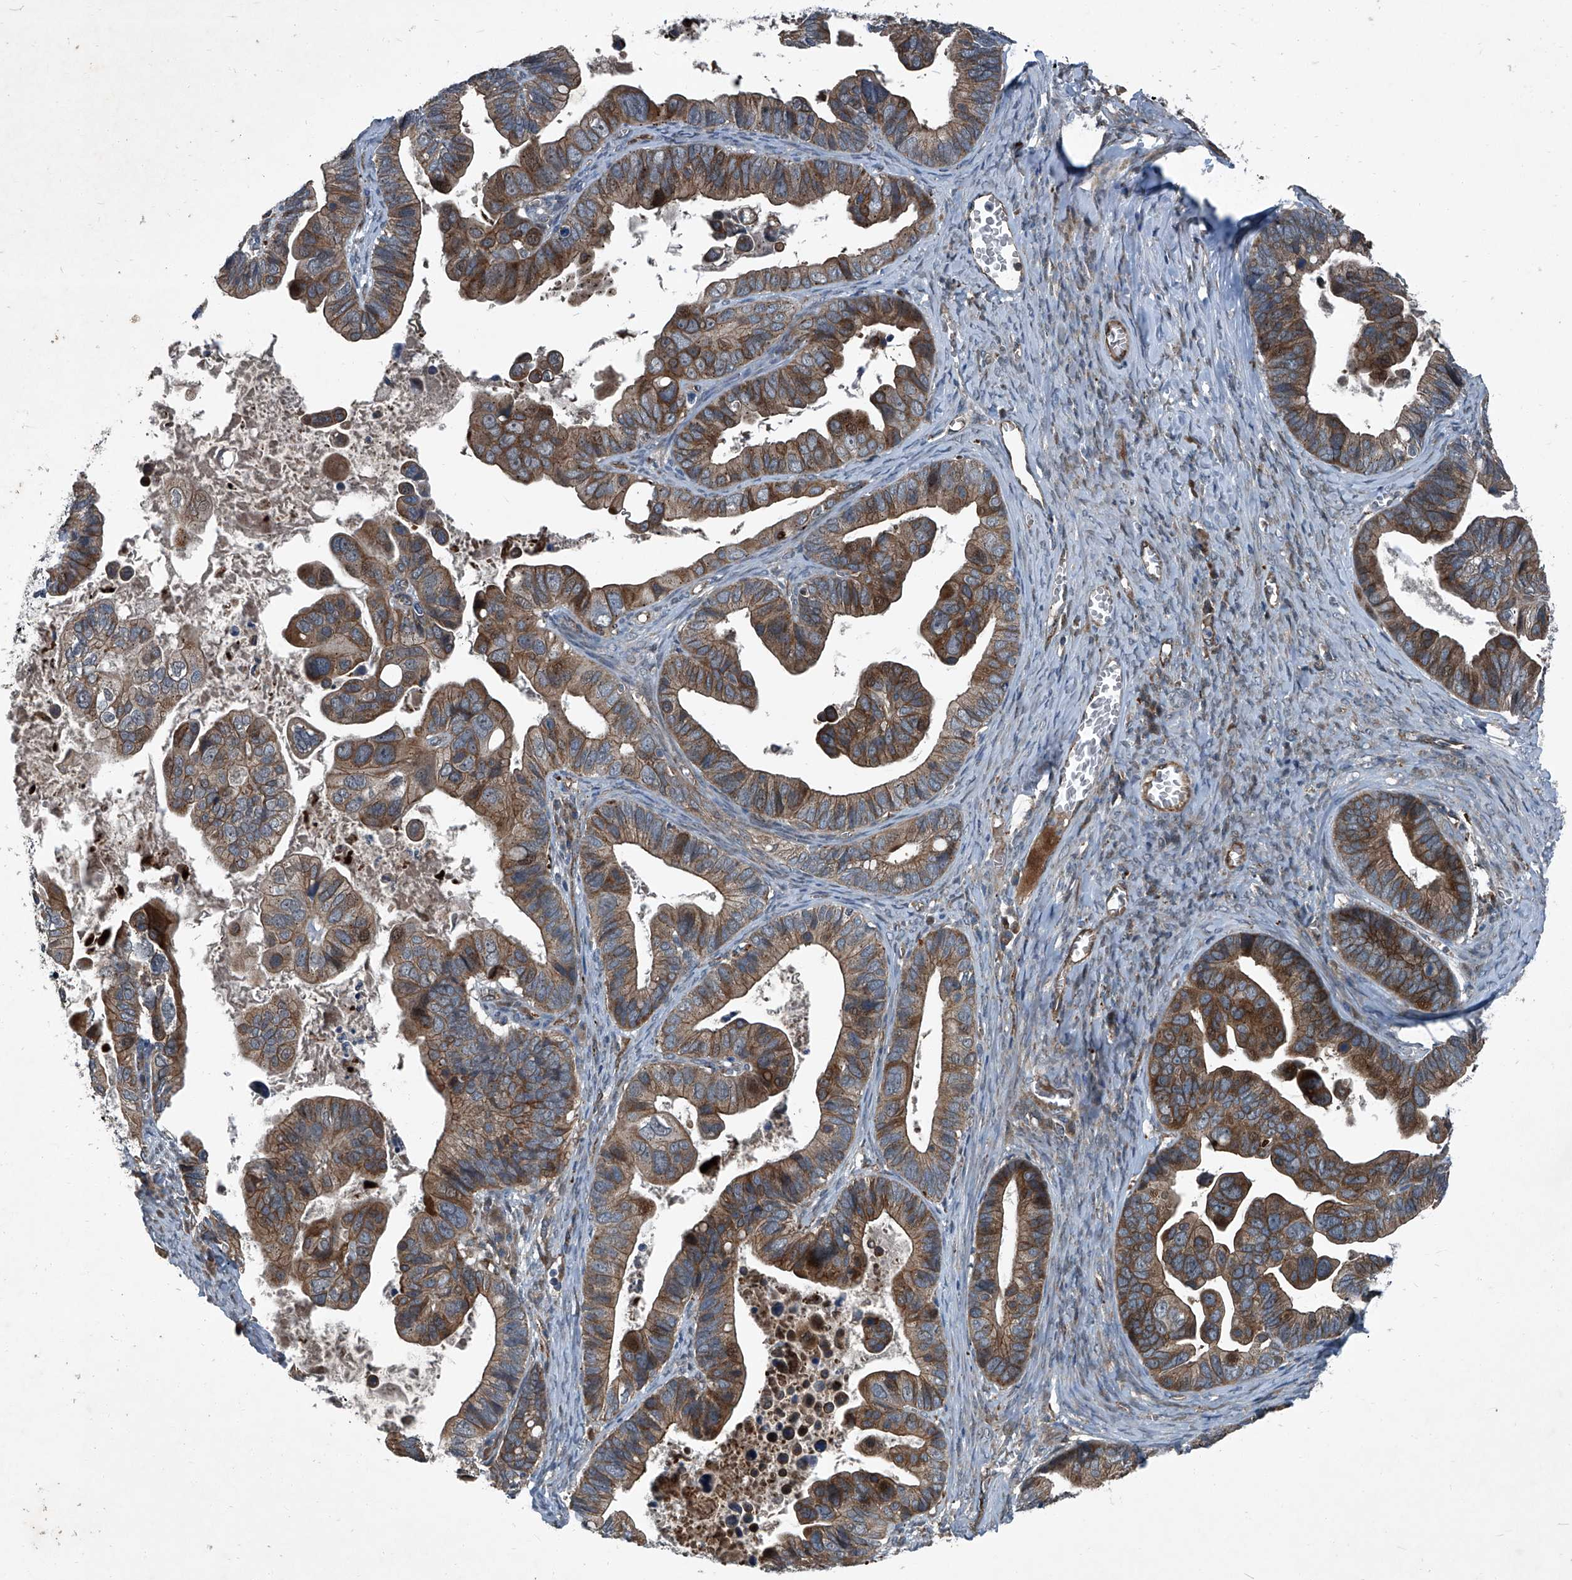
{"staining": {"intensity": "moderate", "quantity": ">75%", "location": "cytoplasmic/membranous"}, "tissue": "ovarian cancer", "cell_type": "Tumor cells", "image_type": "cancer", "snomed": [{"axis": "morphology", "description": "Cystadenocarcinoma, serous, NOS"}, {"axis": "topography", "description": "Ovary"}], "caption": "The histopathology image reveals staining of ovarian cancer (serous cystadenocarcinoma), revealing moderate cytoplasmic/membranous protein staining (brown color) within tumor cells. The staining was performed using DAB to visualize the protein expression in brown, while the nuclei were stained in blue with hematoxylin (Magnification: 20x).", "gene": "SENP2", "patient": {"sex": "female", "age": 56}}